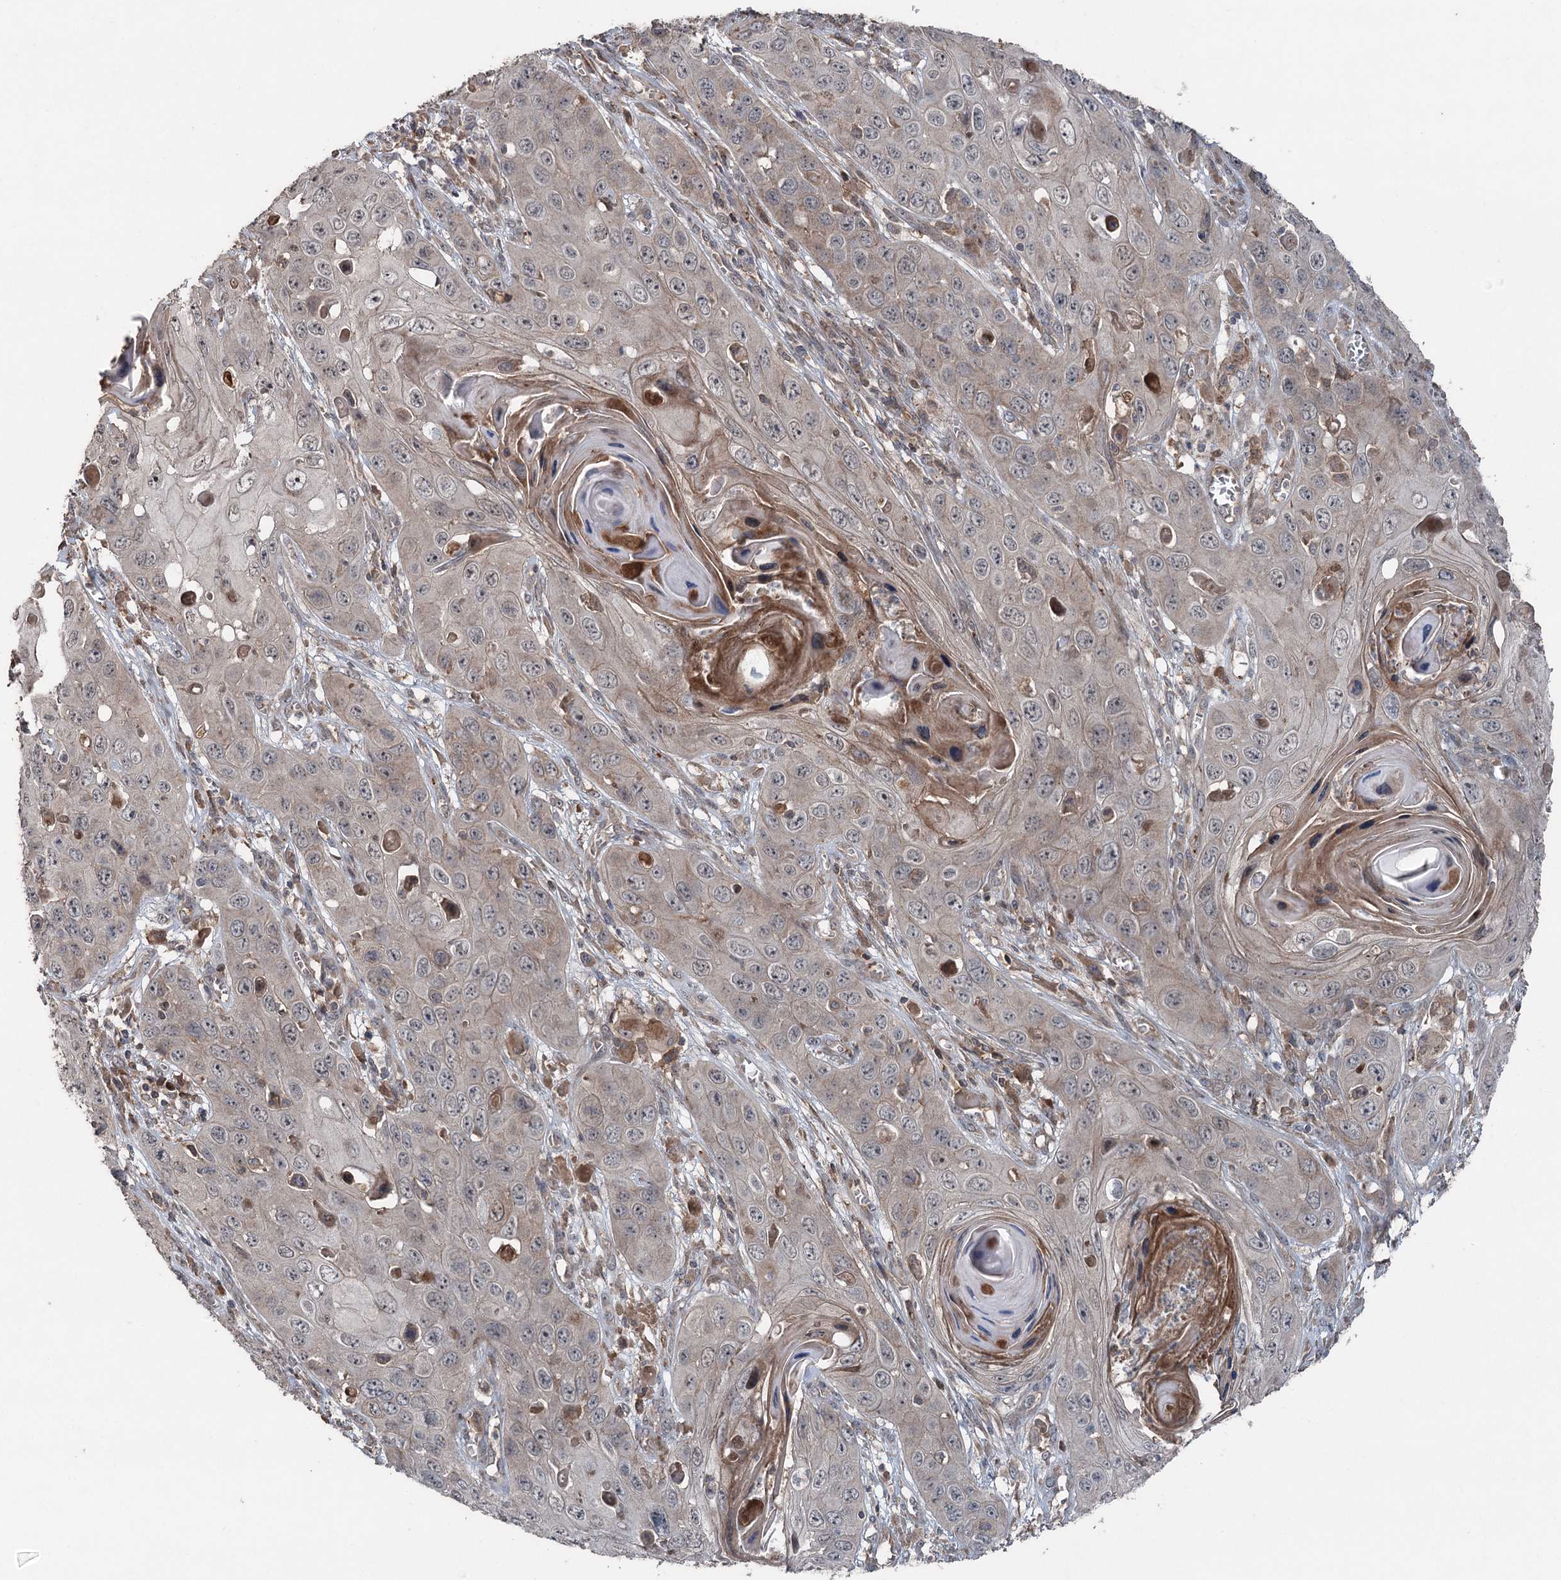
{"staining": {"intensity": "weak", "quantity": "<25%", "location": "cytoplasmic/membranous"}, "tissue": "skin cancer", "cell_type": "Tumor cells", "image_type": "cancer", "snomed": [{"axis": "morphology", "description": "Squamous cell carcinoma, NOS"}, {"axis": "topography", "description": "Skin"}], "caption": "The histopathology image displays no significant staining in tumor cells of squamous cell carcinoma (skin).", "gene": "MAPK8IP2", "patient": {"sex": "male", "age": 55}}